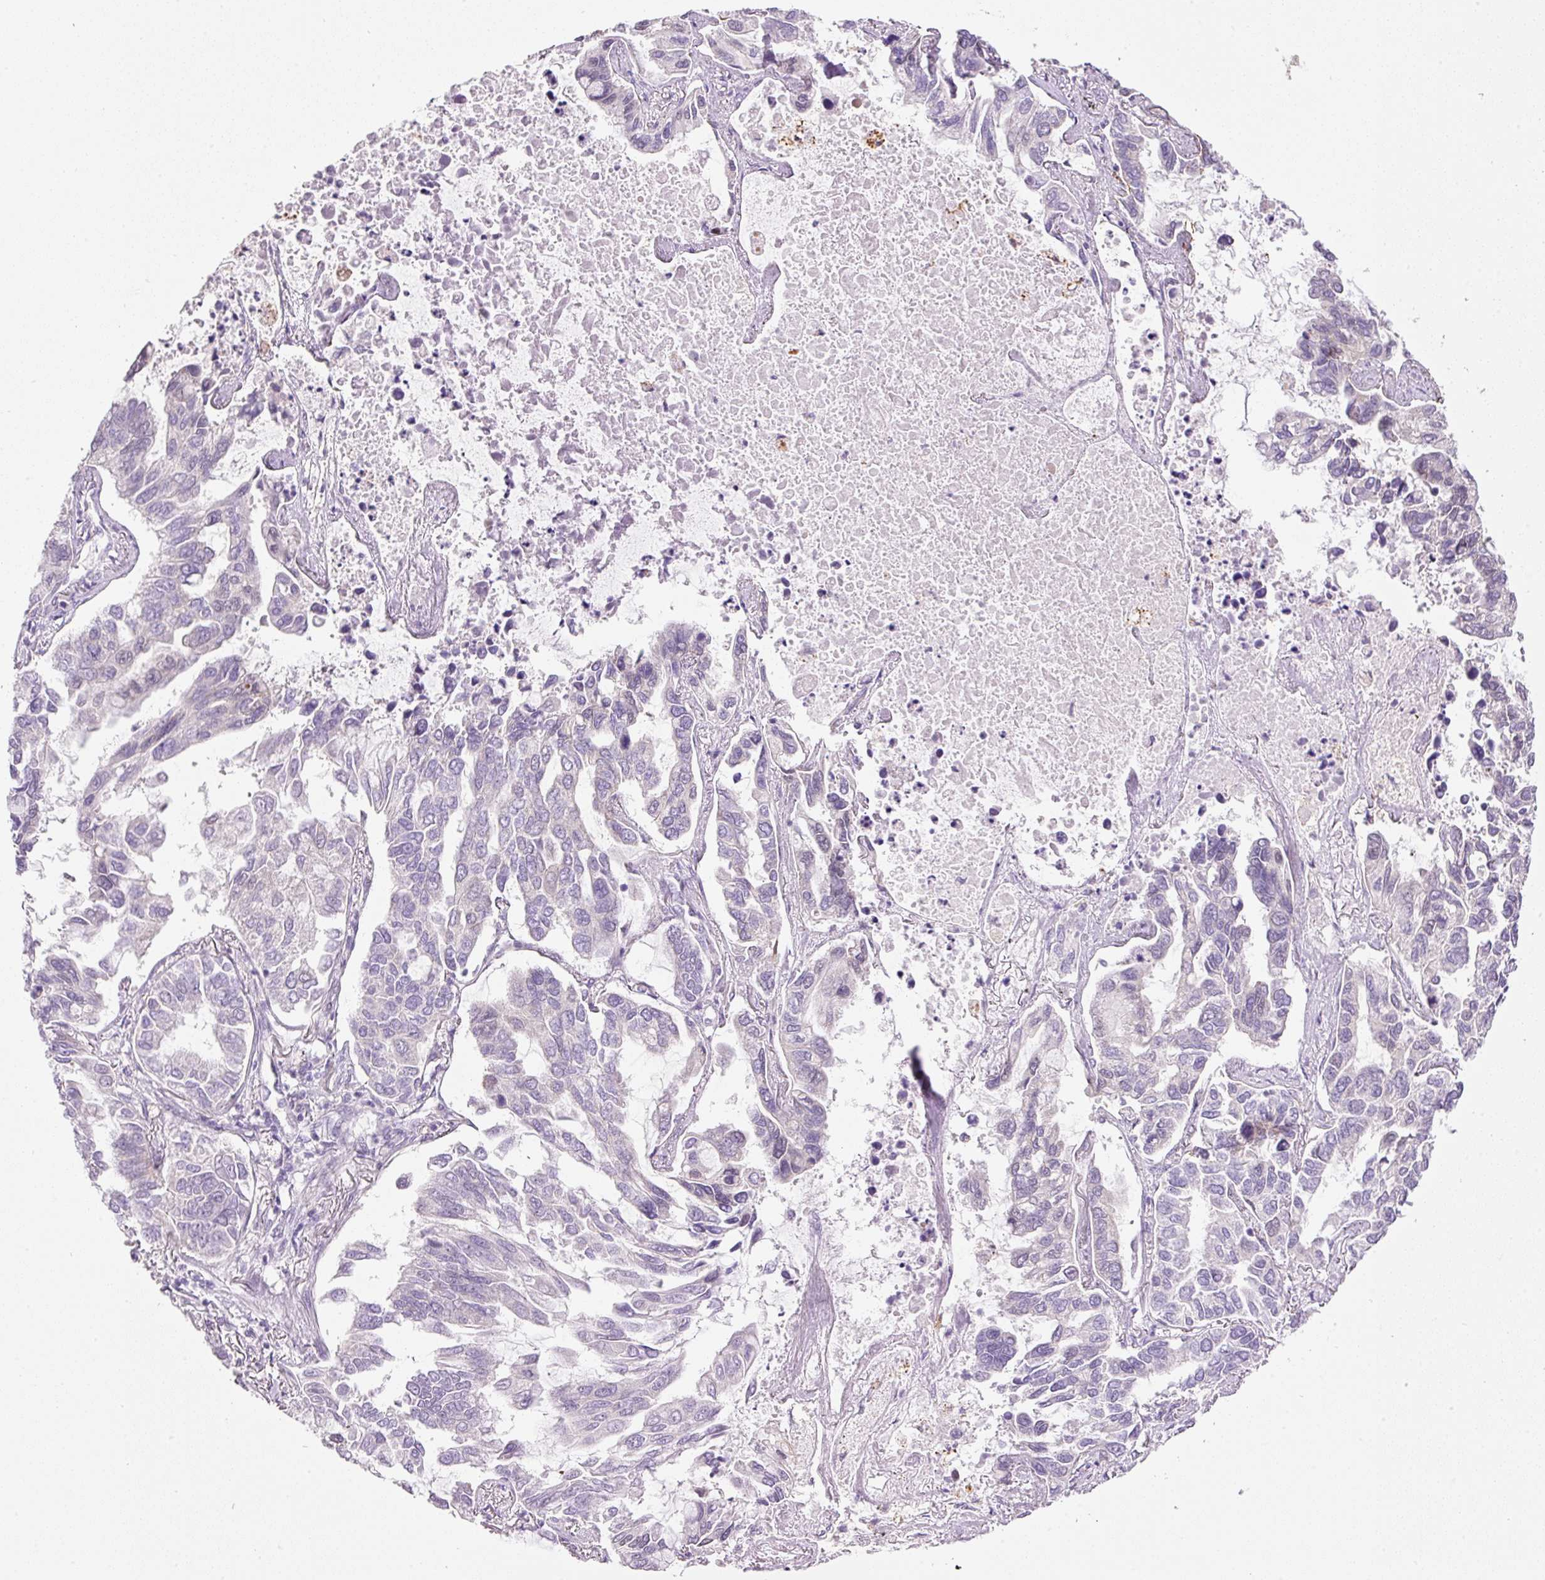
{"staining": {"intensity": "negative", "quantity": "none", "location": "none"}, "tissue": "lung cancer", "cell_type": "Tumor cells", "image_type": "cancer", "snomed": [{"axis": "morphology", "description": "Adenocarcinoma, NOS"}, {"axis": "topography", "description": "Lung"}], "caption": "IHC histopathology image of lung adenocarcinoma stained for a protein (brown), which demonstrates no expression in tumor cells. The staining was performed using DAB to visualize the protein expression in brown, while the nuclei were stained in blue with hematoxylin (Magnification: 20x).", "gene": "SRC", "patient": {"sex": "male", "age": 64}}